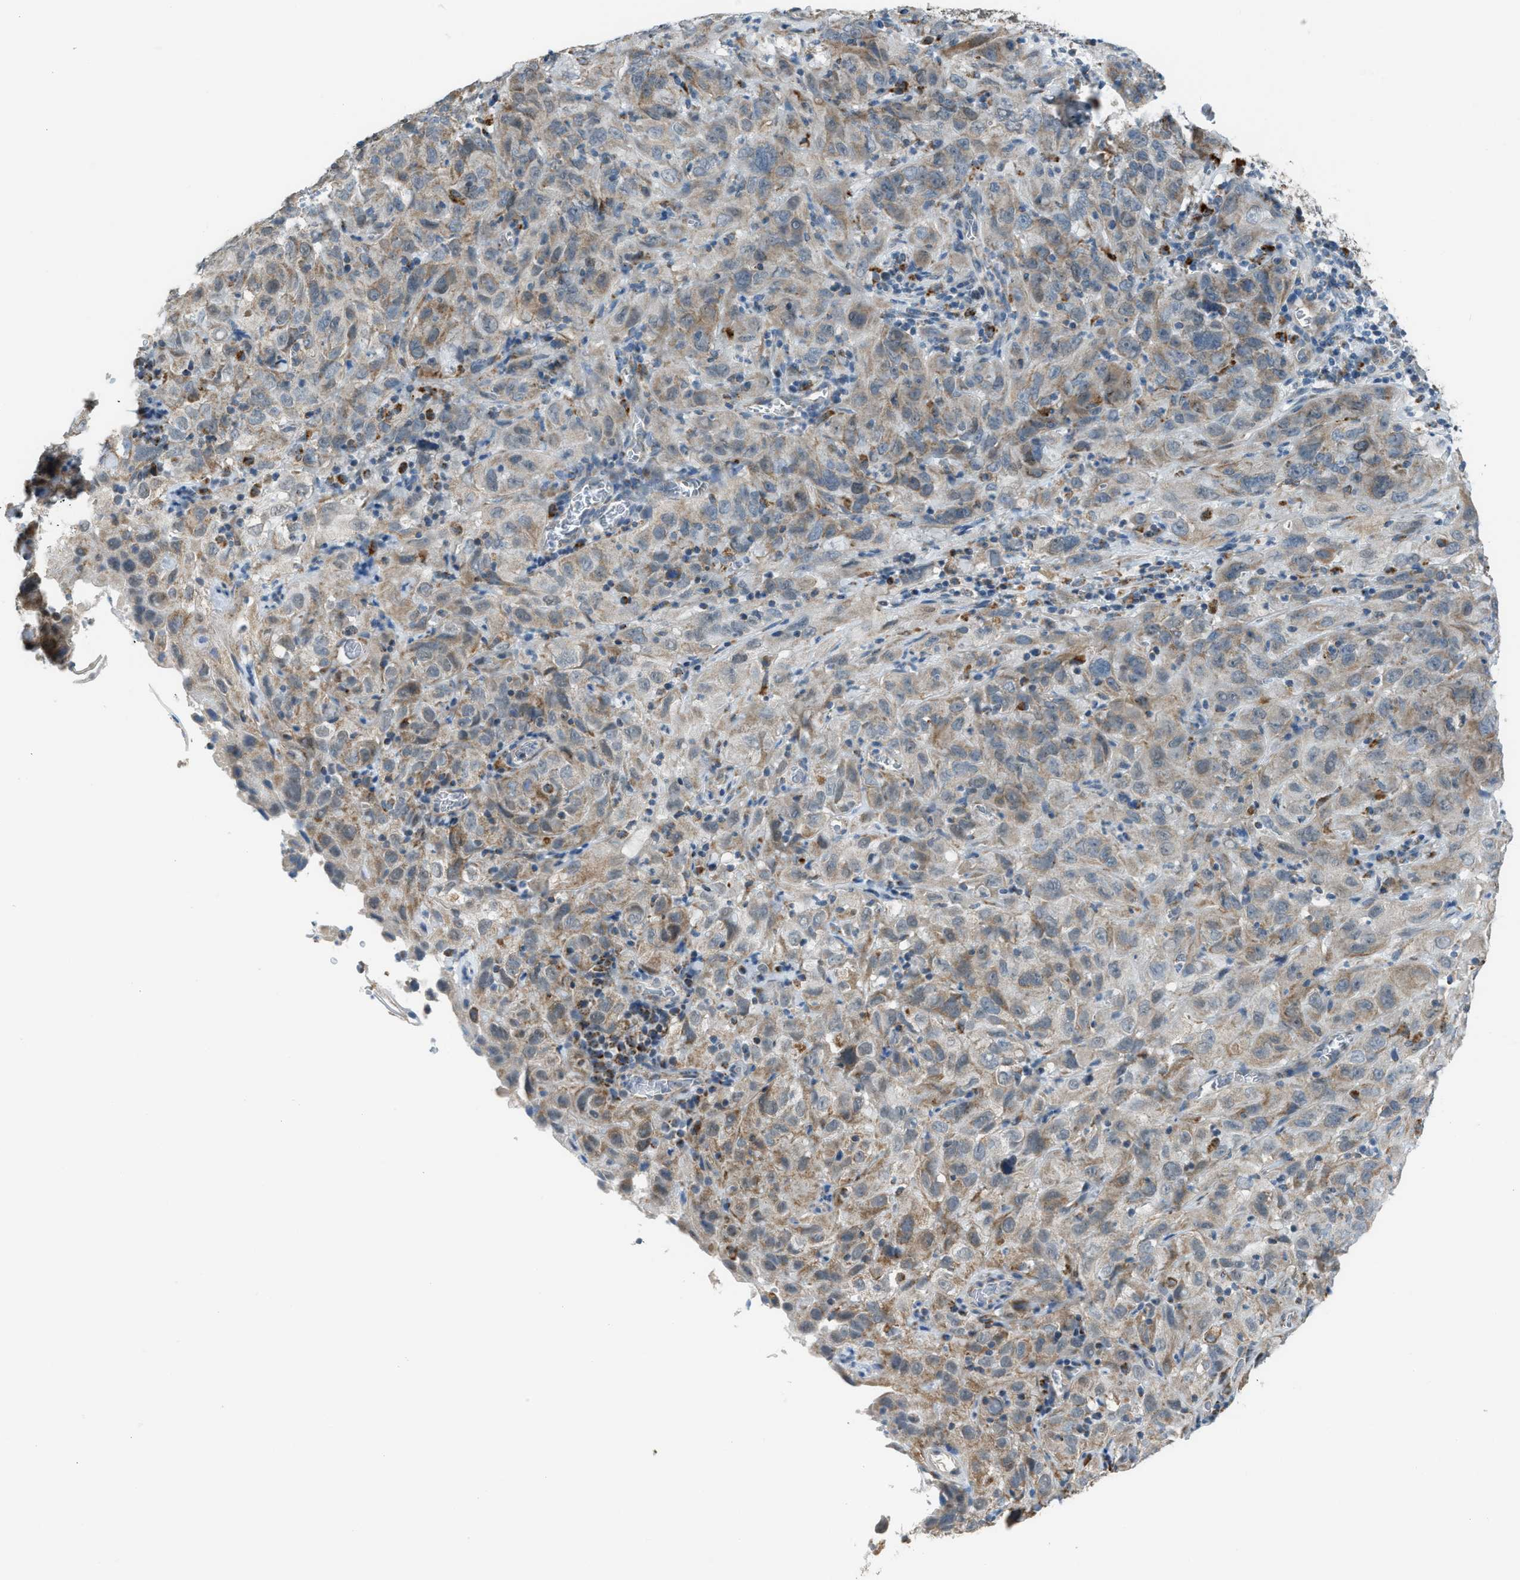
{"staining": {"intensity": "moderate", "quantity": "25%-75%", "location": "cytoplasmic/membranous"}, "tissue": "cervical cancer", "cell_type": "Tumor cells", "image_type": "cancer", "snomed": [{"axis": "morphology", "description": "Squamous cell carcinoma, NOS"}, {"axis": "topography", "description": "Cervix"}], "caption": "Immunohistochemistry staining of cervical squamous cell carcinoma, which shows medium levels of moderate cytoplasmic/membranous expression in about 25%-75% of tumor cells indicating moderate cytoplasmic/membranous protein positivity. The staining was performed using DAB (brown) for protein detection and nuclei were counterstained in hematoxylin (blue).", "gene": "SMIM20", "patient": {"sex": "female", "age": 32}}